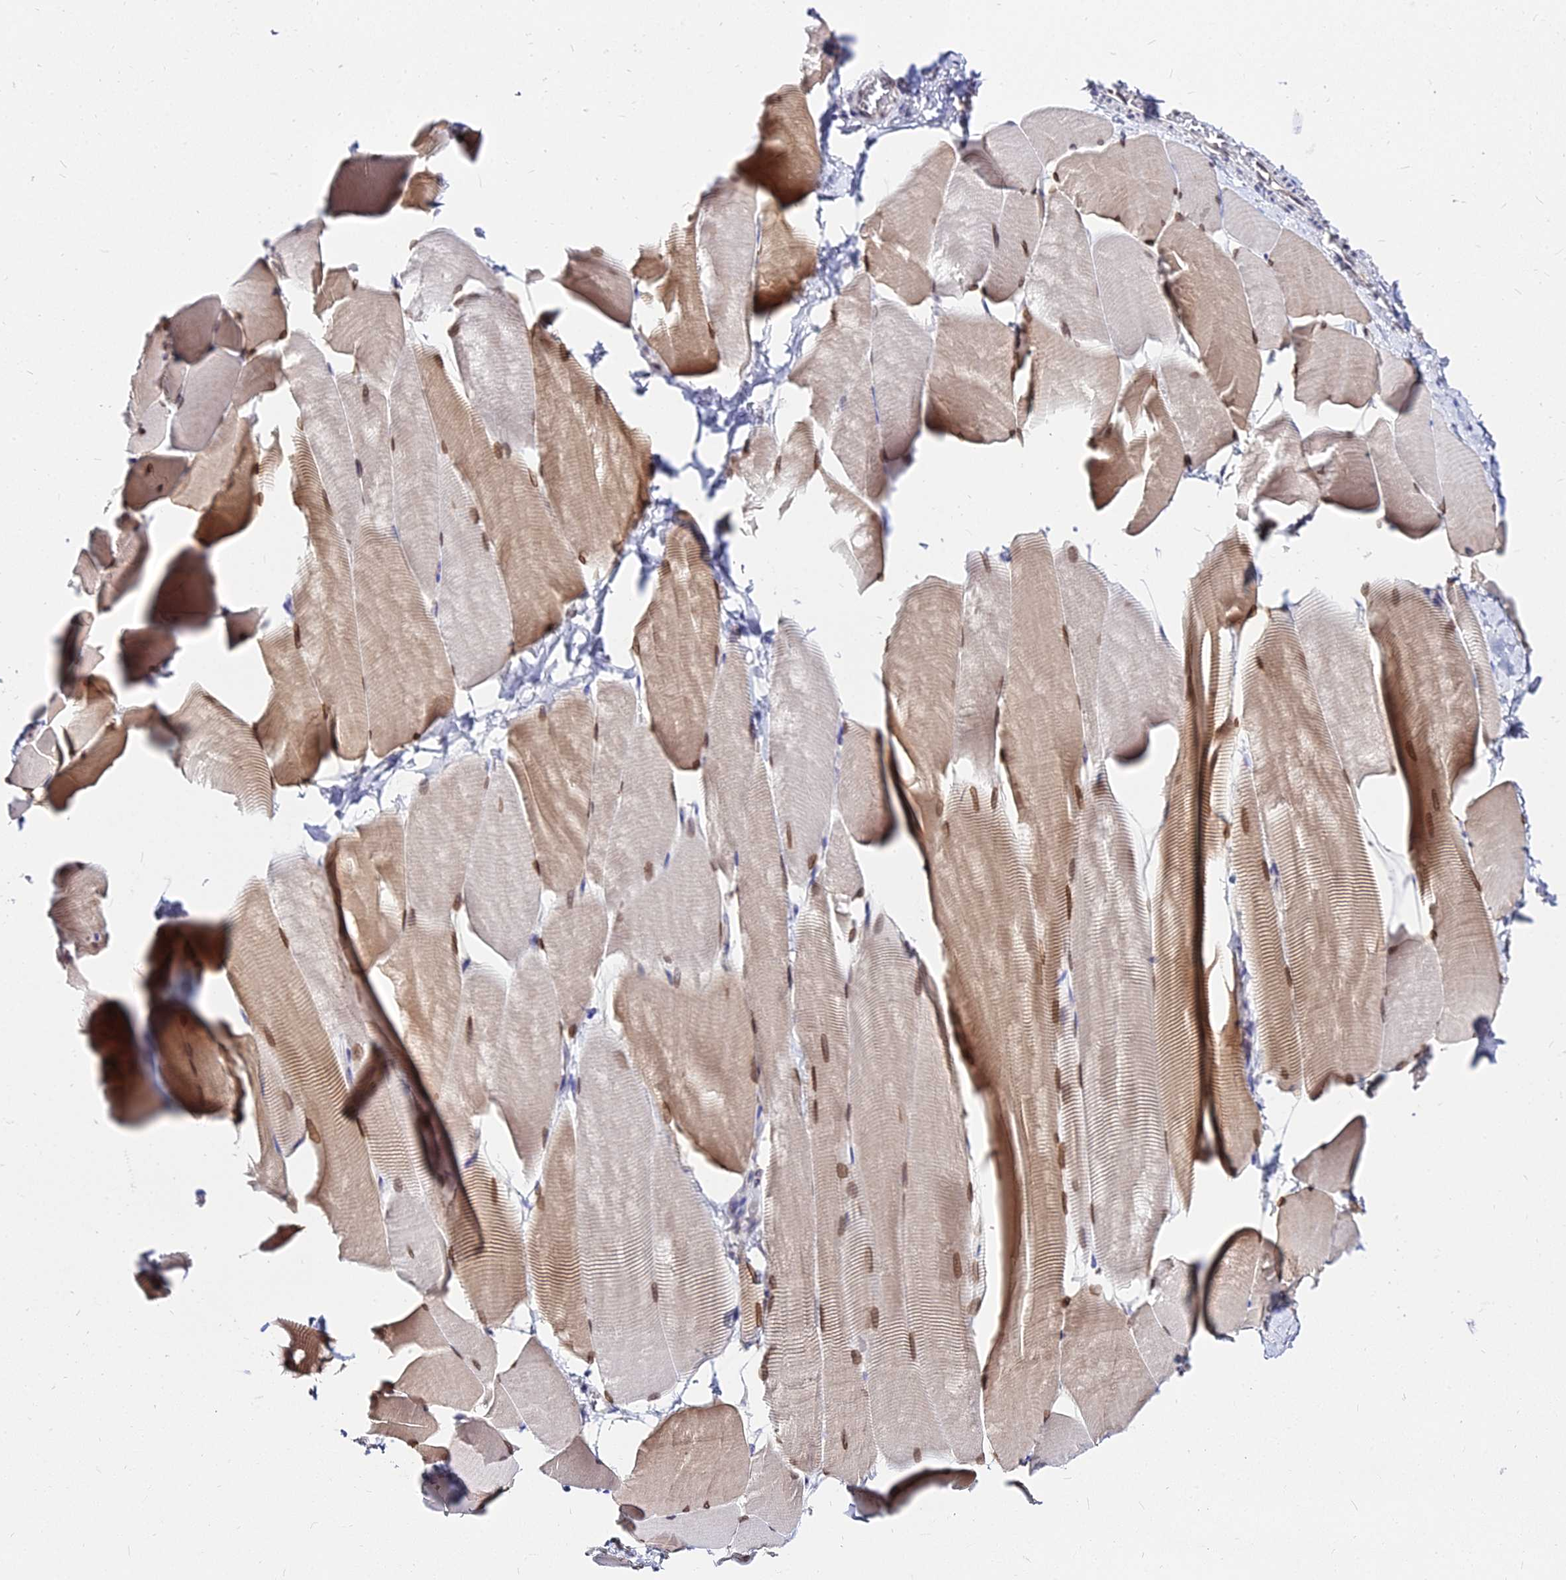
{"staining": {"intensity": "moderate", "quantity": ">75%", "location": "cytoplasmic/membranous,nuclear"}, "tissue": "skeletal muscle", "cell_type": "Myocytes", "image_type": "normal", "snomed": [{"axis": "morphology", "description": "Normal tissue, NOS"}, {"axis": "topography", "description": "Skeletal muscle"}], "caption": "About >75% of myocytes in unremarkable human skeletal muscle reveal moderate cytoplasmic/membranous,nuclear protein expression as visualized by brown immunohistochemical staining.", "gene": "RNF121", "patient": {"sex": "male", "age": 25}}